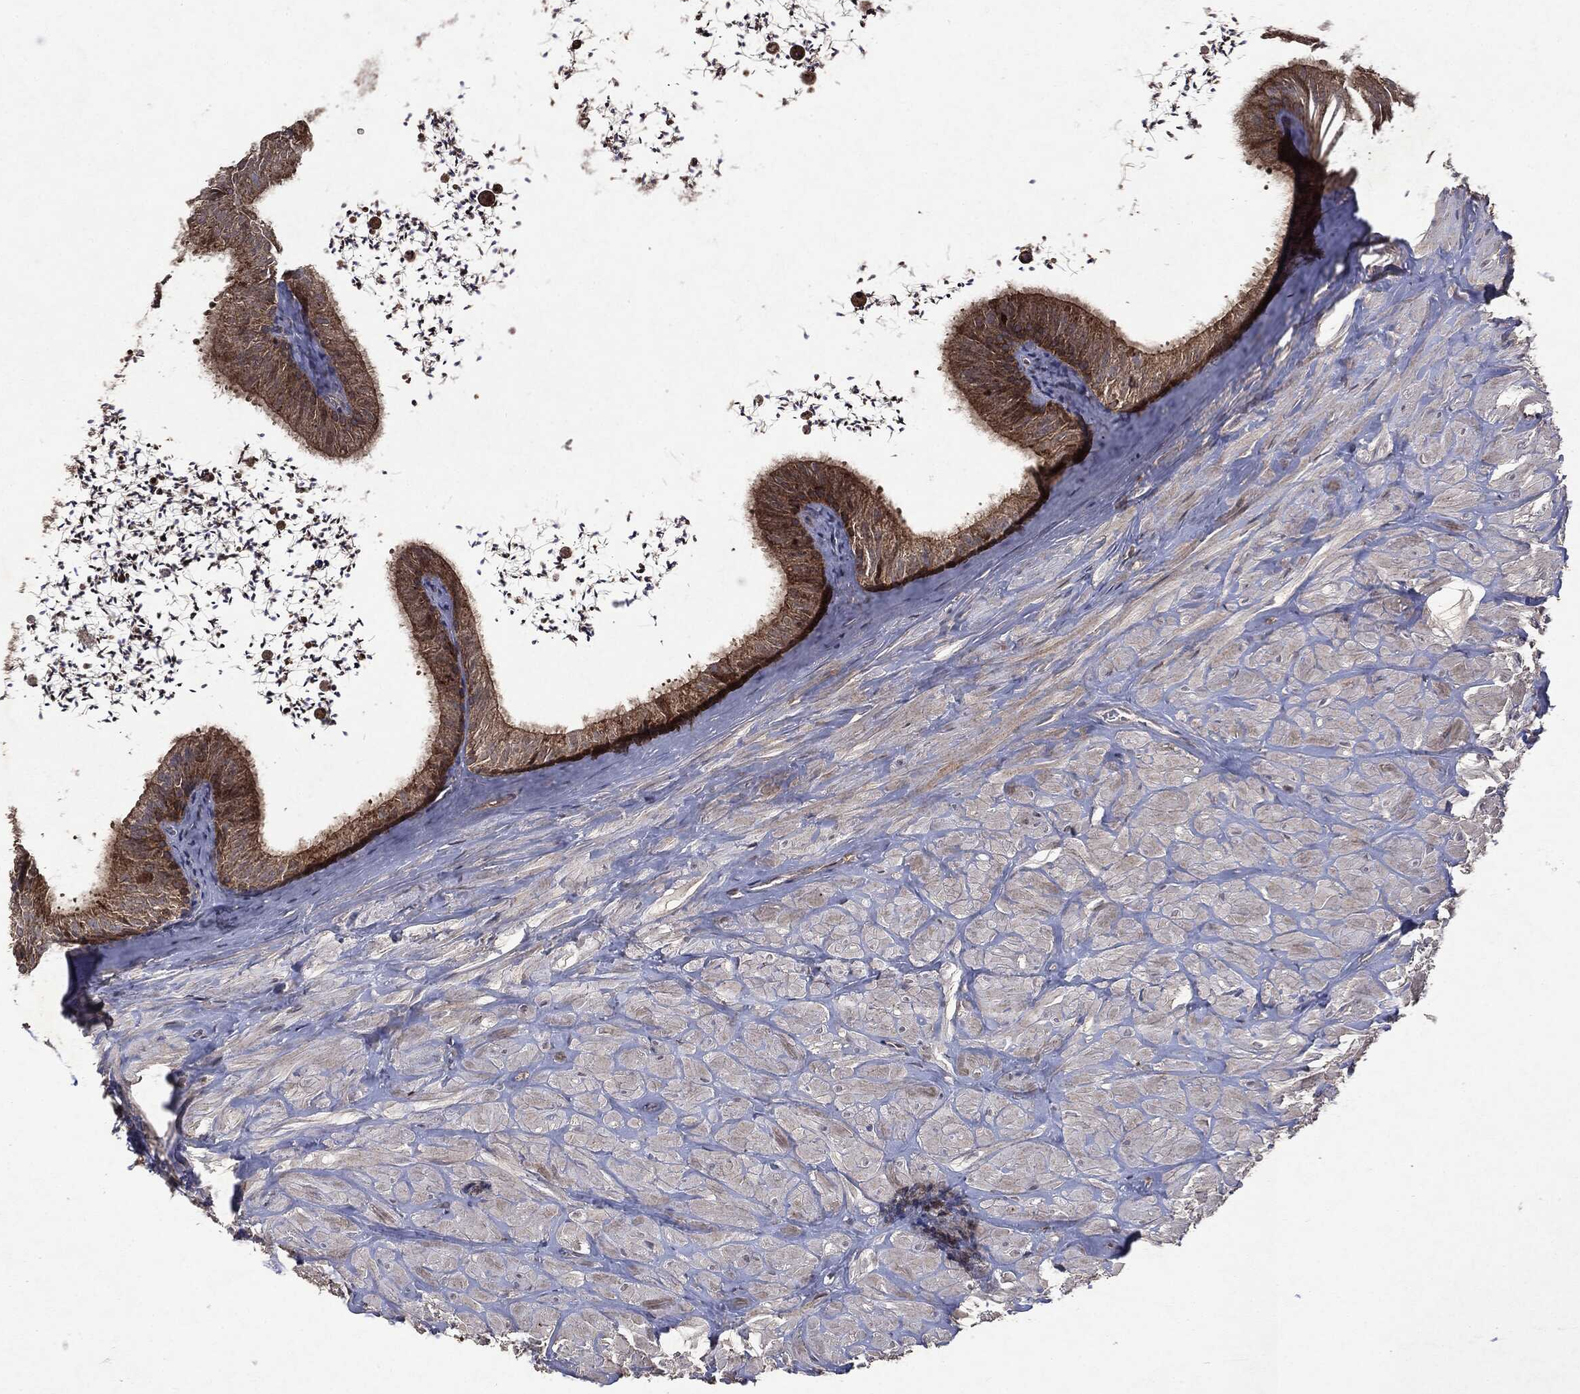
{"staining": {"intensity": "moderate", "quantity": ">75%", "location": "cytoplasmic/membranous"}, "tissue": "epididymis", "cell_type": "Glandular cells", "image_type": "normal", "snomed": [{"axis": "morphology", "description": "Normal tissue, NOS"}, {"axis": "topography", "description": "Epididymis"}], "caption": "A high-resolution micrograph shows immunohistochemistry (IHC) staining of benign epididymis, which shows moderate cytoplasmic/membranous positivity in approximately >75% of glandular cells.", "gene": "PTEN", "patient": {"sex": "male", "age": 32}}